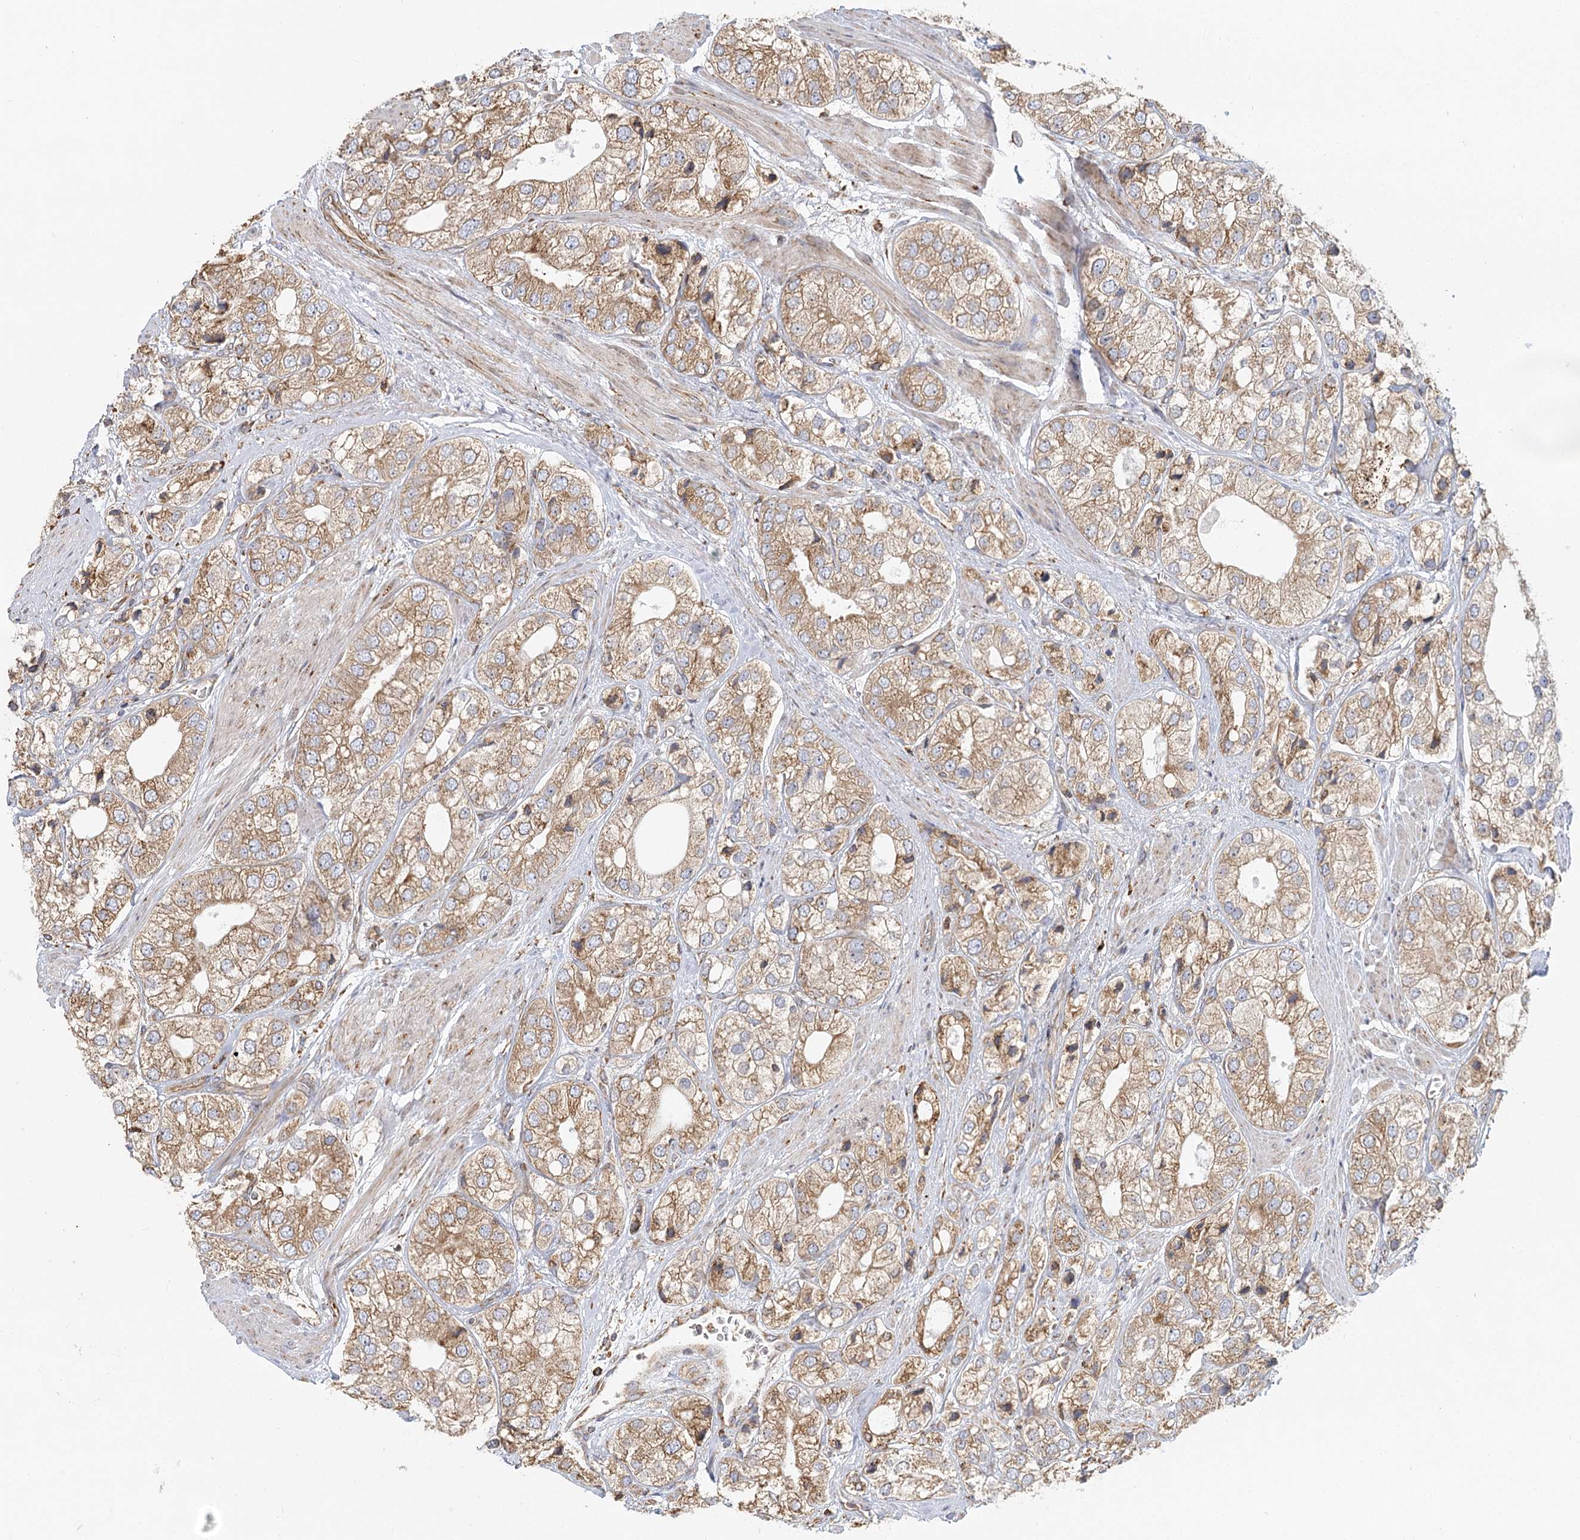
{"staining": {"intensity": "moderate", "quantity": ">75%", "location": "cytoplasmic/membranous"}, "tissue": "prostate cancer", "cell_type": "Tumor cells", "image_type": "cancer", "snomed": [{"axis": "morphology", "description": "Adenocarcinoma, High grade"}, {"axis": "topography", "description": "Prostate"}], "caption": "DAB (3,3'-diaminobenzidine) immunohistochemical staining of prostate cancer (adenocarcinoma (high-grade)) reveals moderate cytoplasmic/membranous protein positivity in approximately >75% of tumor cells.", "gene": "TAS1R1", "patient": {"sex": "male", "age": 50}}